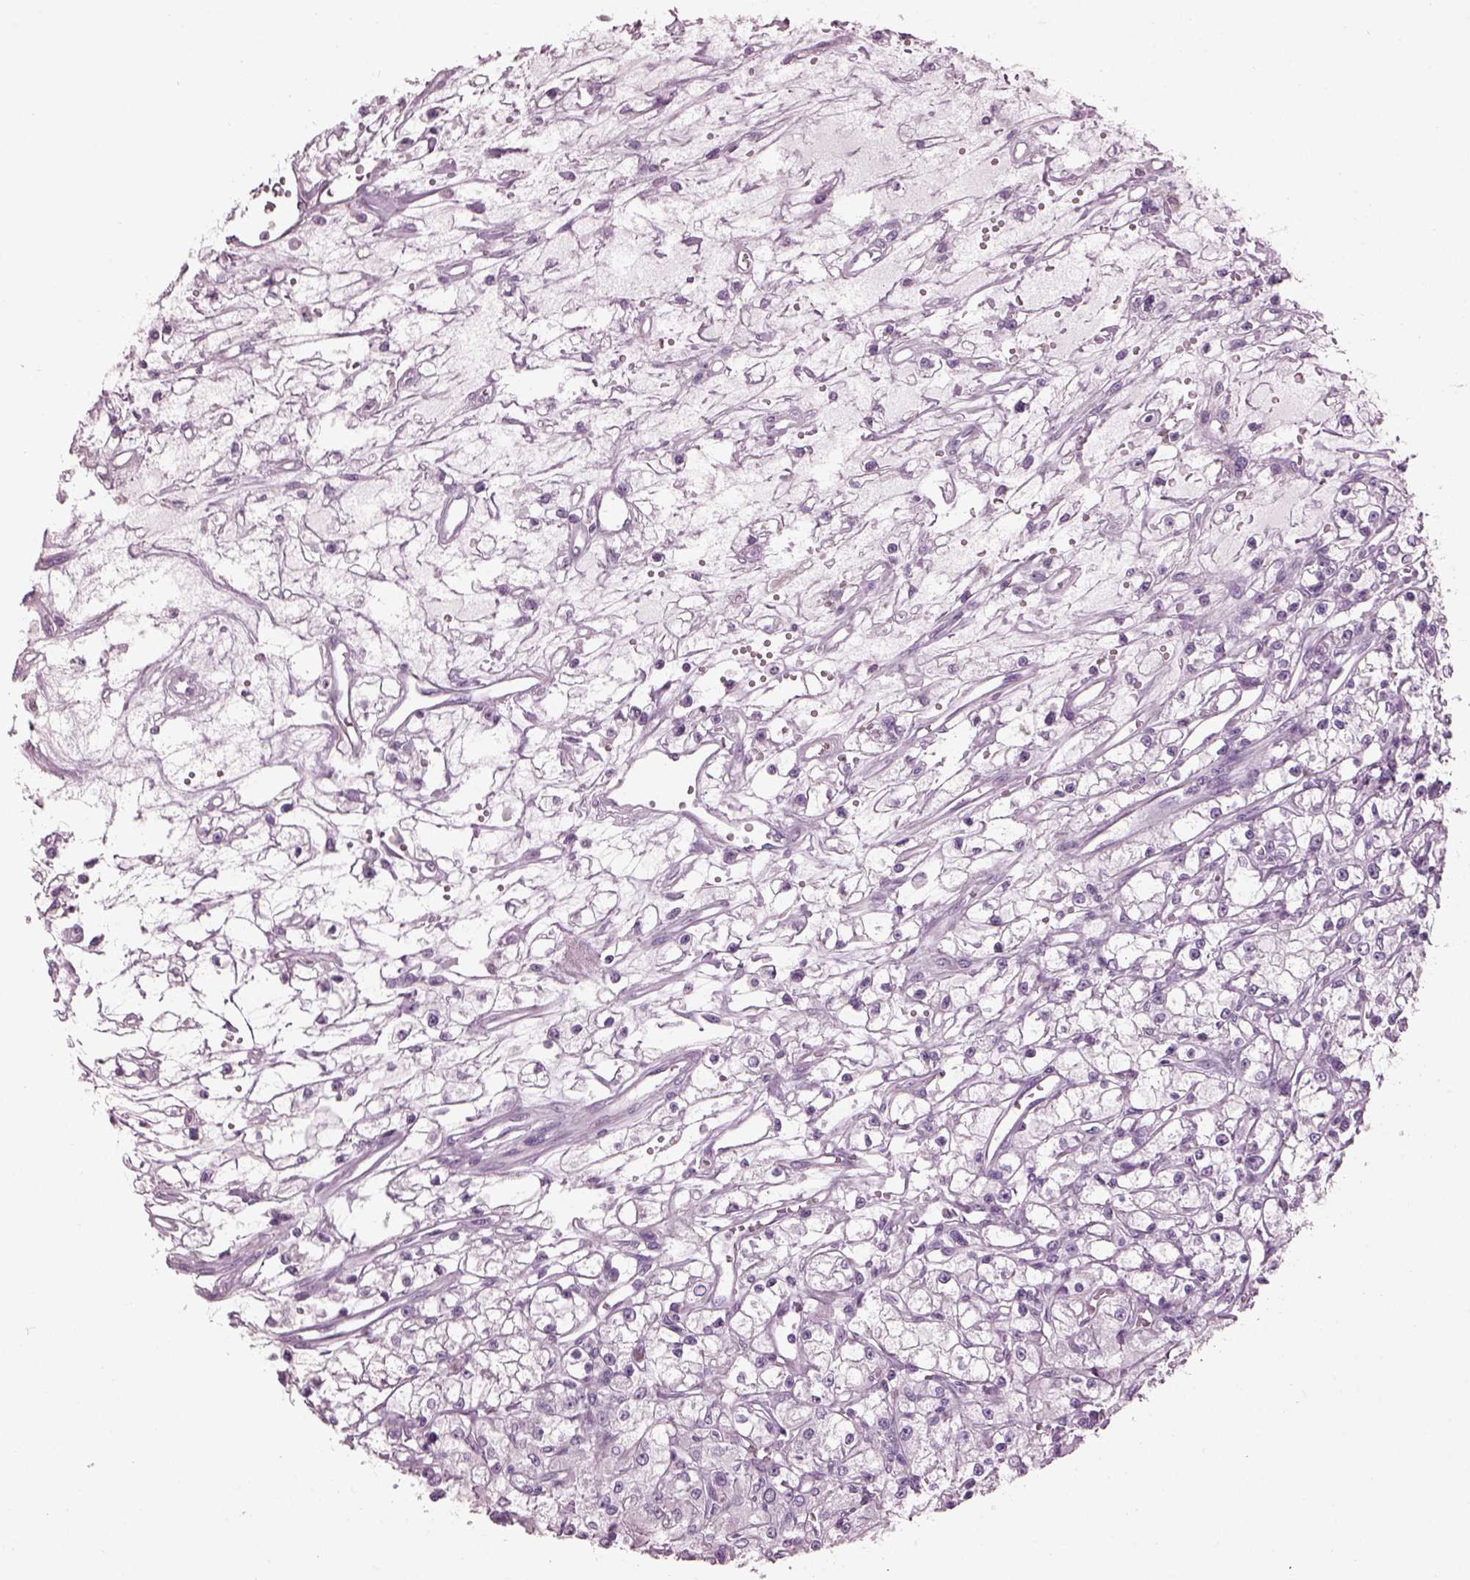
{"staining": {"intensity": "negative", "quantity": "none", "location": "none"}, "tissue": "renal cancer", "cell_type": "Tumor cells", "image_type": "cancer", "snomed": [{"axis": "morphology", "description": "Adenocarcinoma, NOS"}, {"axis": "topography", "description": "Kidney"}], "caption": "DAB (3,3'-diaminobenzidine) immunohistochemical staining of human adenocarcinoma (renal) displays no significant expression in tumor cells.", "gene": "ADGRG2", "patient": {"sex": "female", "age": 59}}